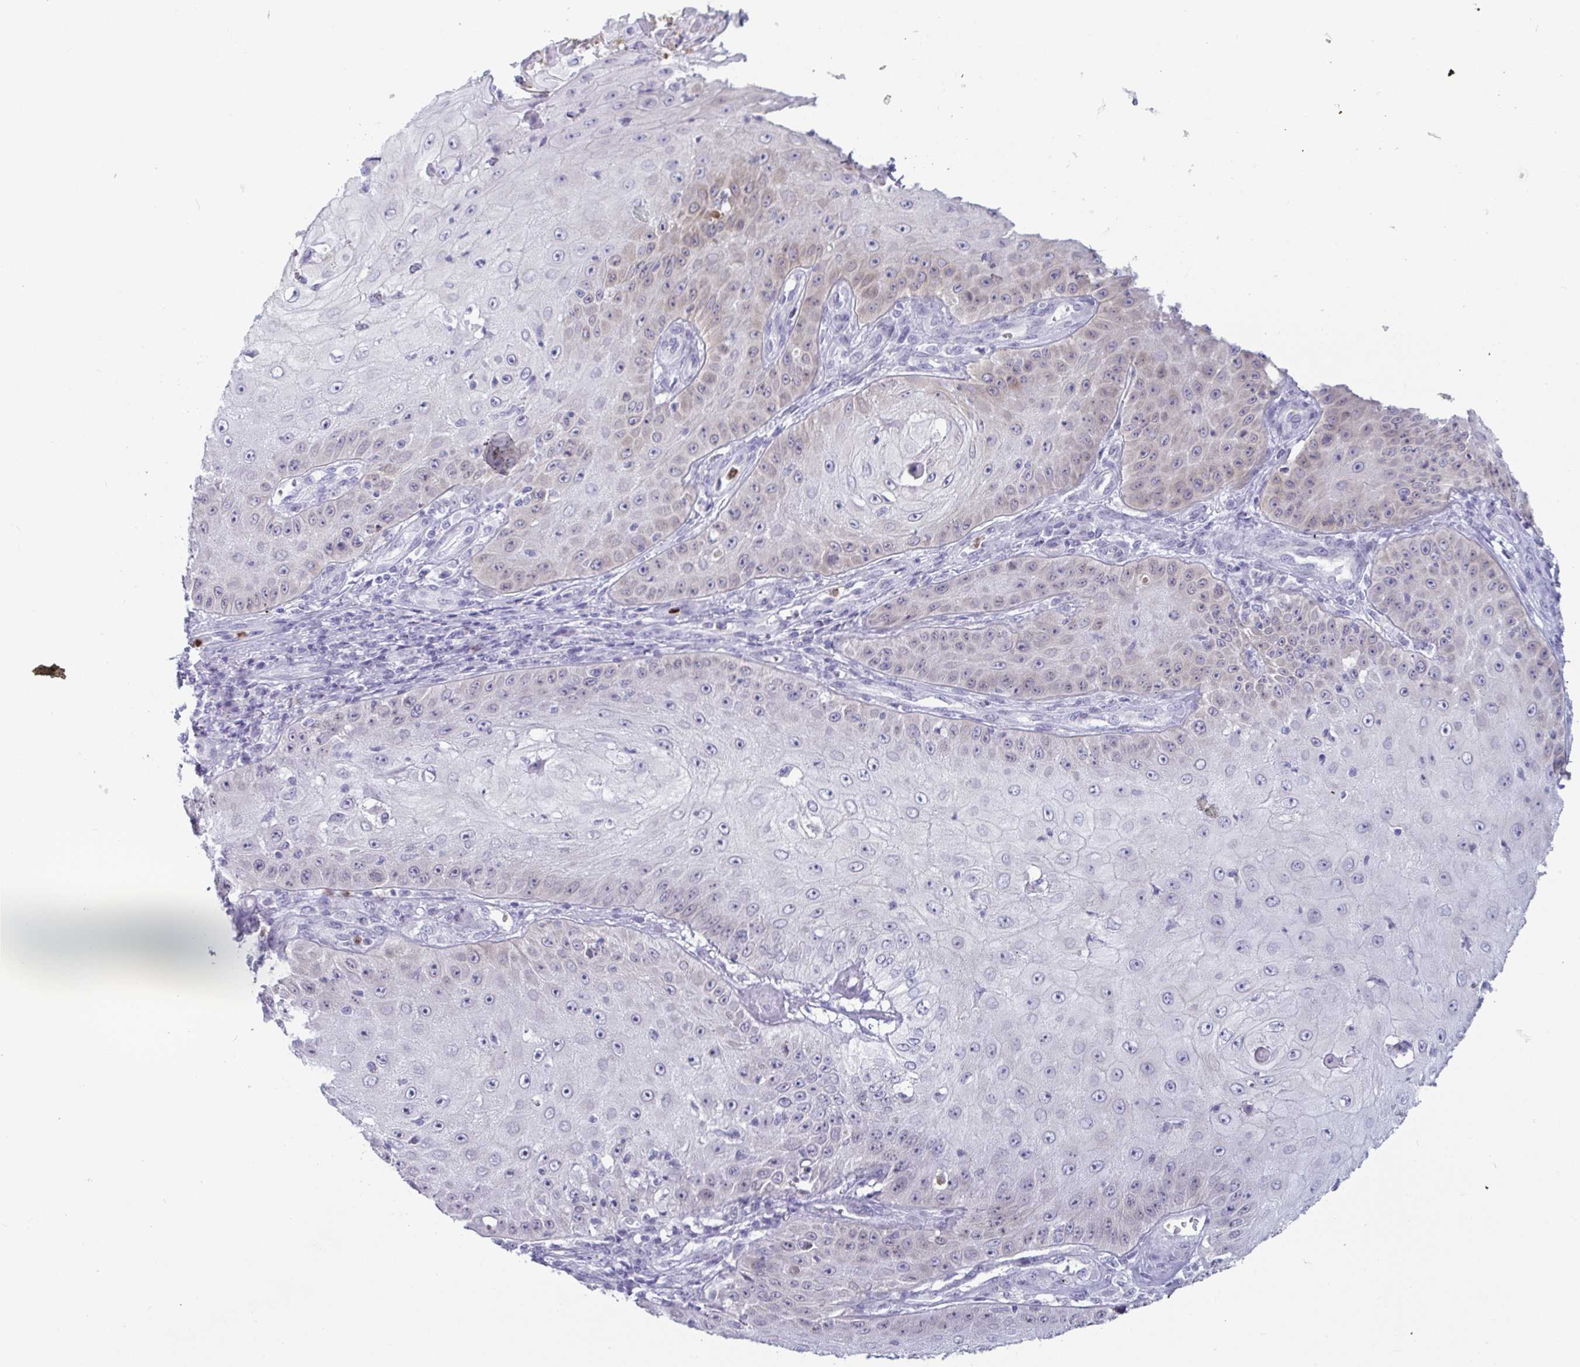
{"staining": {"intensity": "weak", "quantity": "<25%", "location": "cytoplasmic/membranous"}, "tissue": "skin cancer", "cell_type": "Tumor cells", "image_type": "cancer", "snomed": [{"axis": "morphology", "description": "Squamous cell carcinoma, NOS"}, {"axis": "topography", "description": "Skin"}], "caption": "There is no significant expression in tumor cells of skin cancer.", "gene": "CYP4F11", "patient": {"sex": "male", "age": 70}}